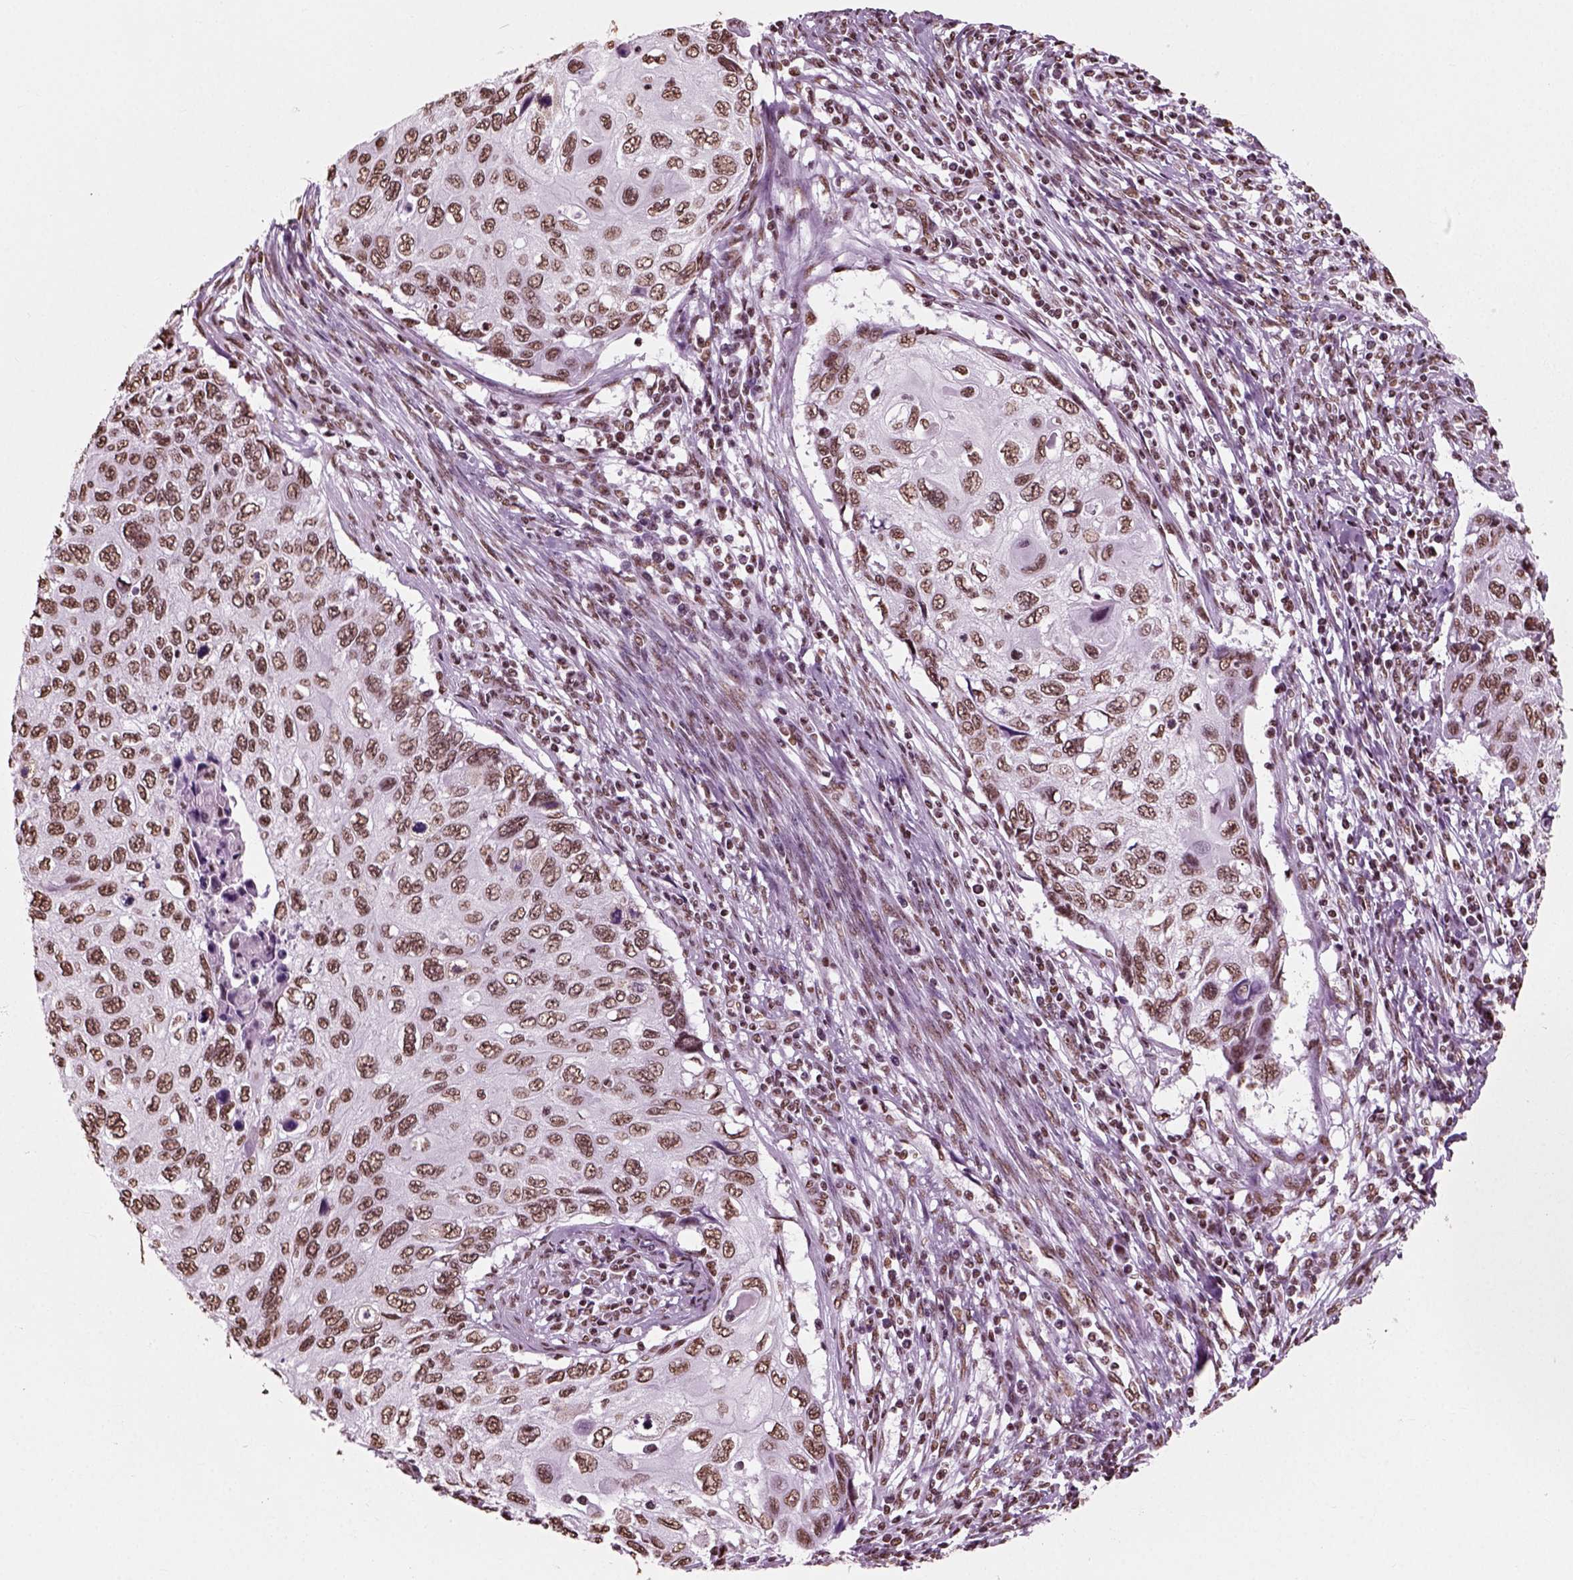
{"staining": {"intensity": "moderate", "quantity": ">75%", "location": "nuclear"}, "tissue": "cervical cancer", "cell_type": "Tumor cells", "image_type": "cancer", "snomed": [{"axis": "morphology", "description": "Squamous cell carcinoma, NOS"}, {"axis": "topography", "description": "Cervix"}], "caption": "Cervical cancer stained for a protein (brown) reveals moderate nuclear positive expression in approximately >75% of tumor cells.", "gene": "POLR1H", "patient": {"sex": "female", "age": 70}}